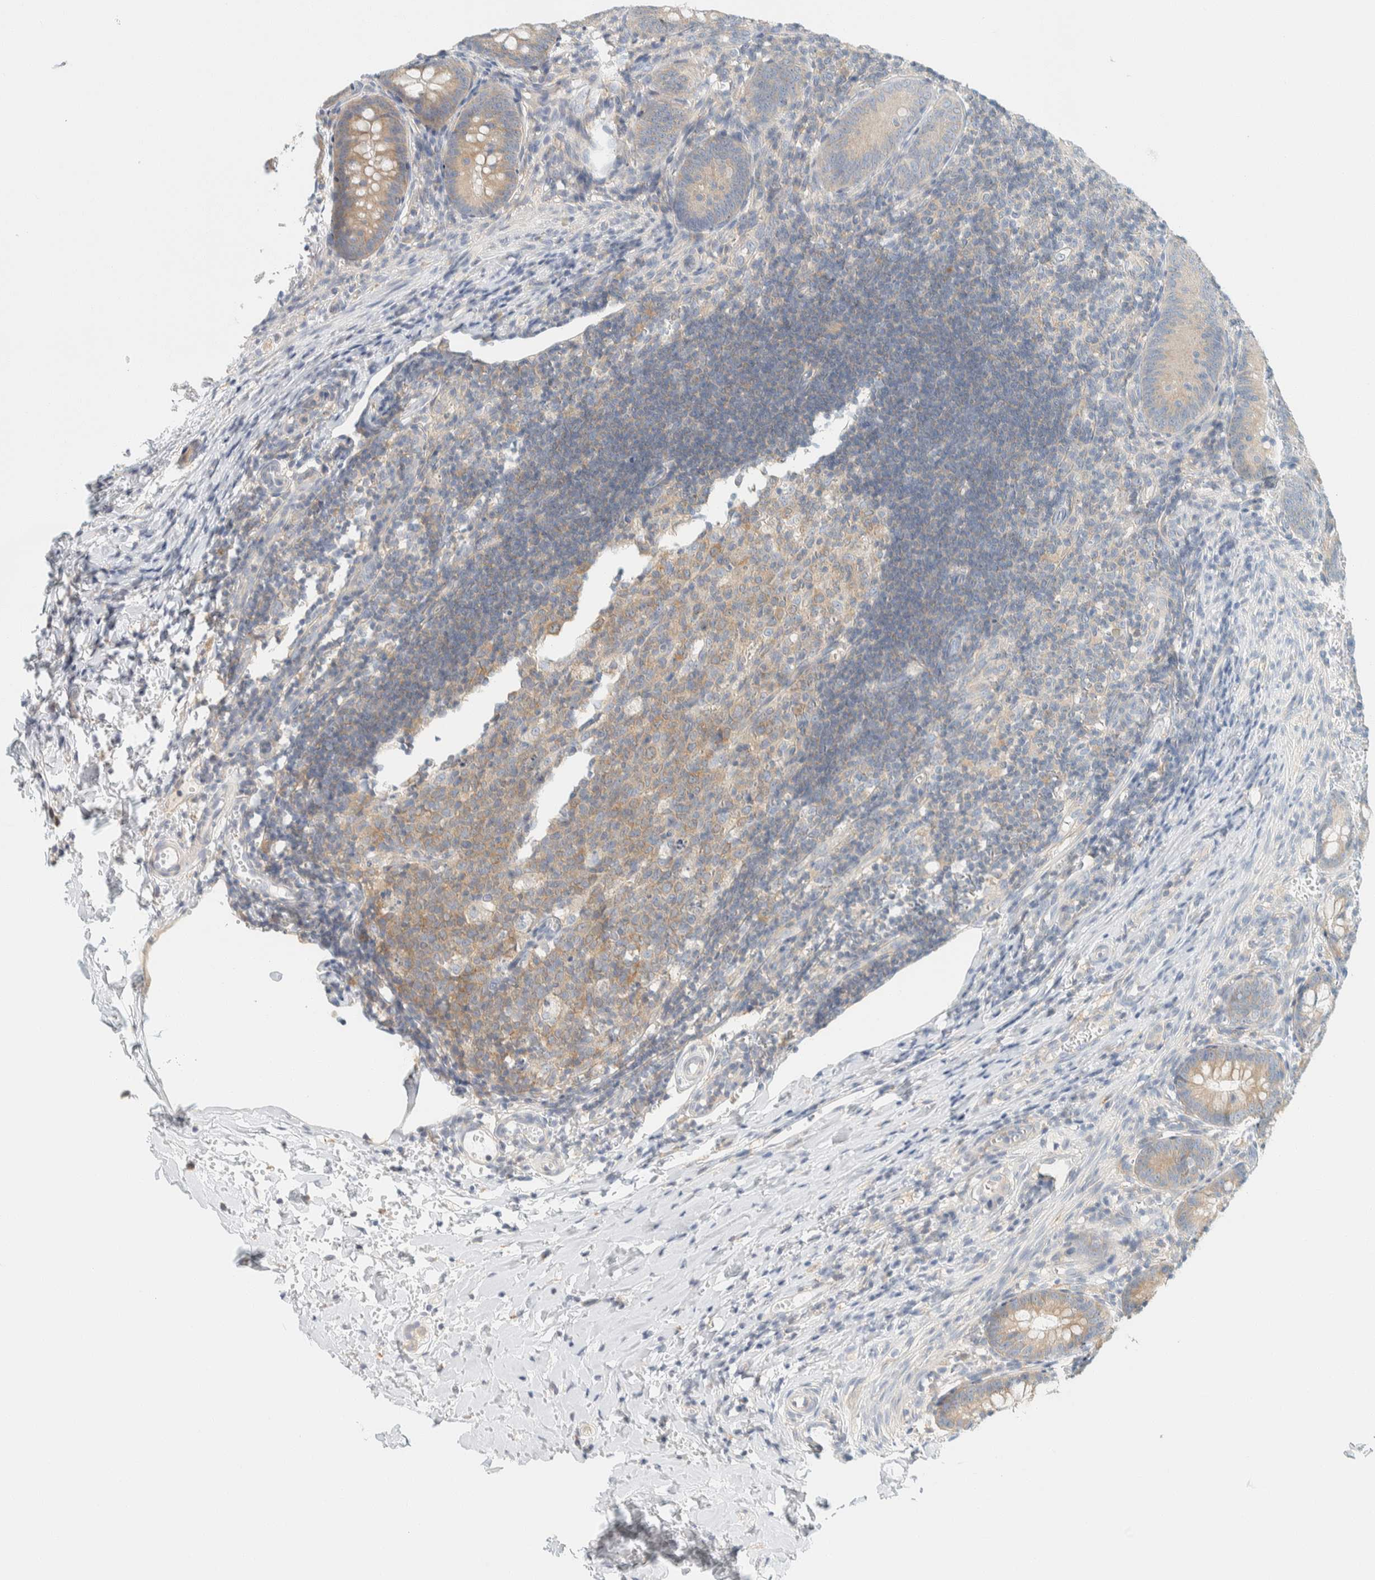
{"staining": {"intensity": "weak", "quantity": ">75%", "location": "cytoplasmic/membranous"}, "tissue": "appendix", "cell_type": "Glandular cells", "image_type": "normal", "snomed": [{"axis": "morphology", "description": "Normal tissue, NOS"}, {"axis": "topography", "description": "Appendix"}], "caption": "Approximately >75% of glandular cells in unremarkable appendix show weak cytoplasmic/membranous protein staining as visualized by brown immunohistochemical staining.", "gene": "AARSD1", "patient": {"sex": "male", "age": 1}}